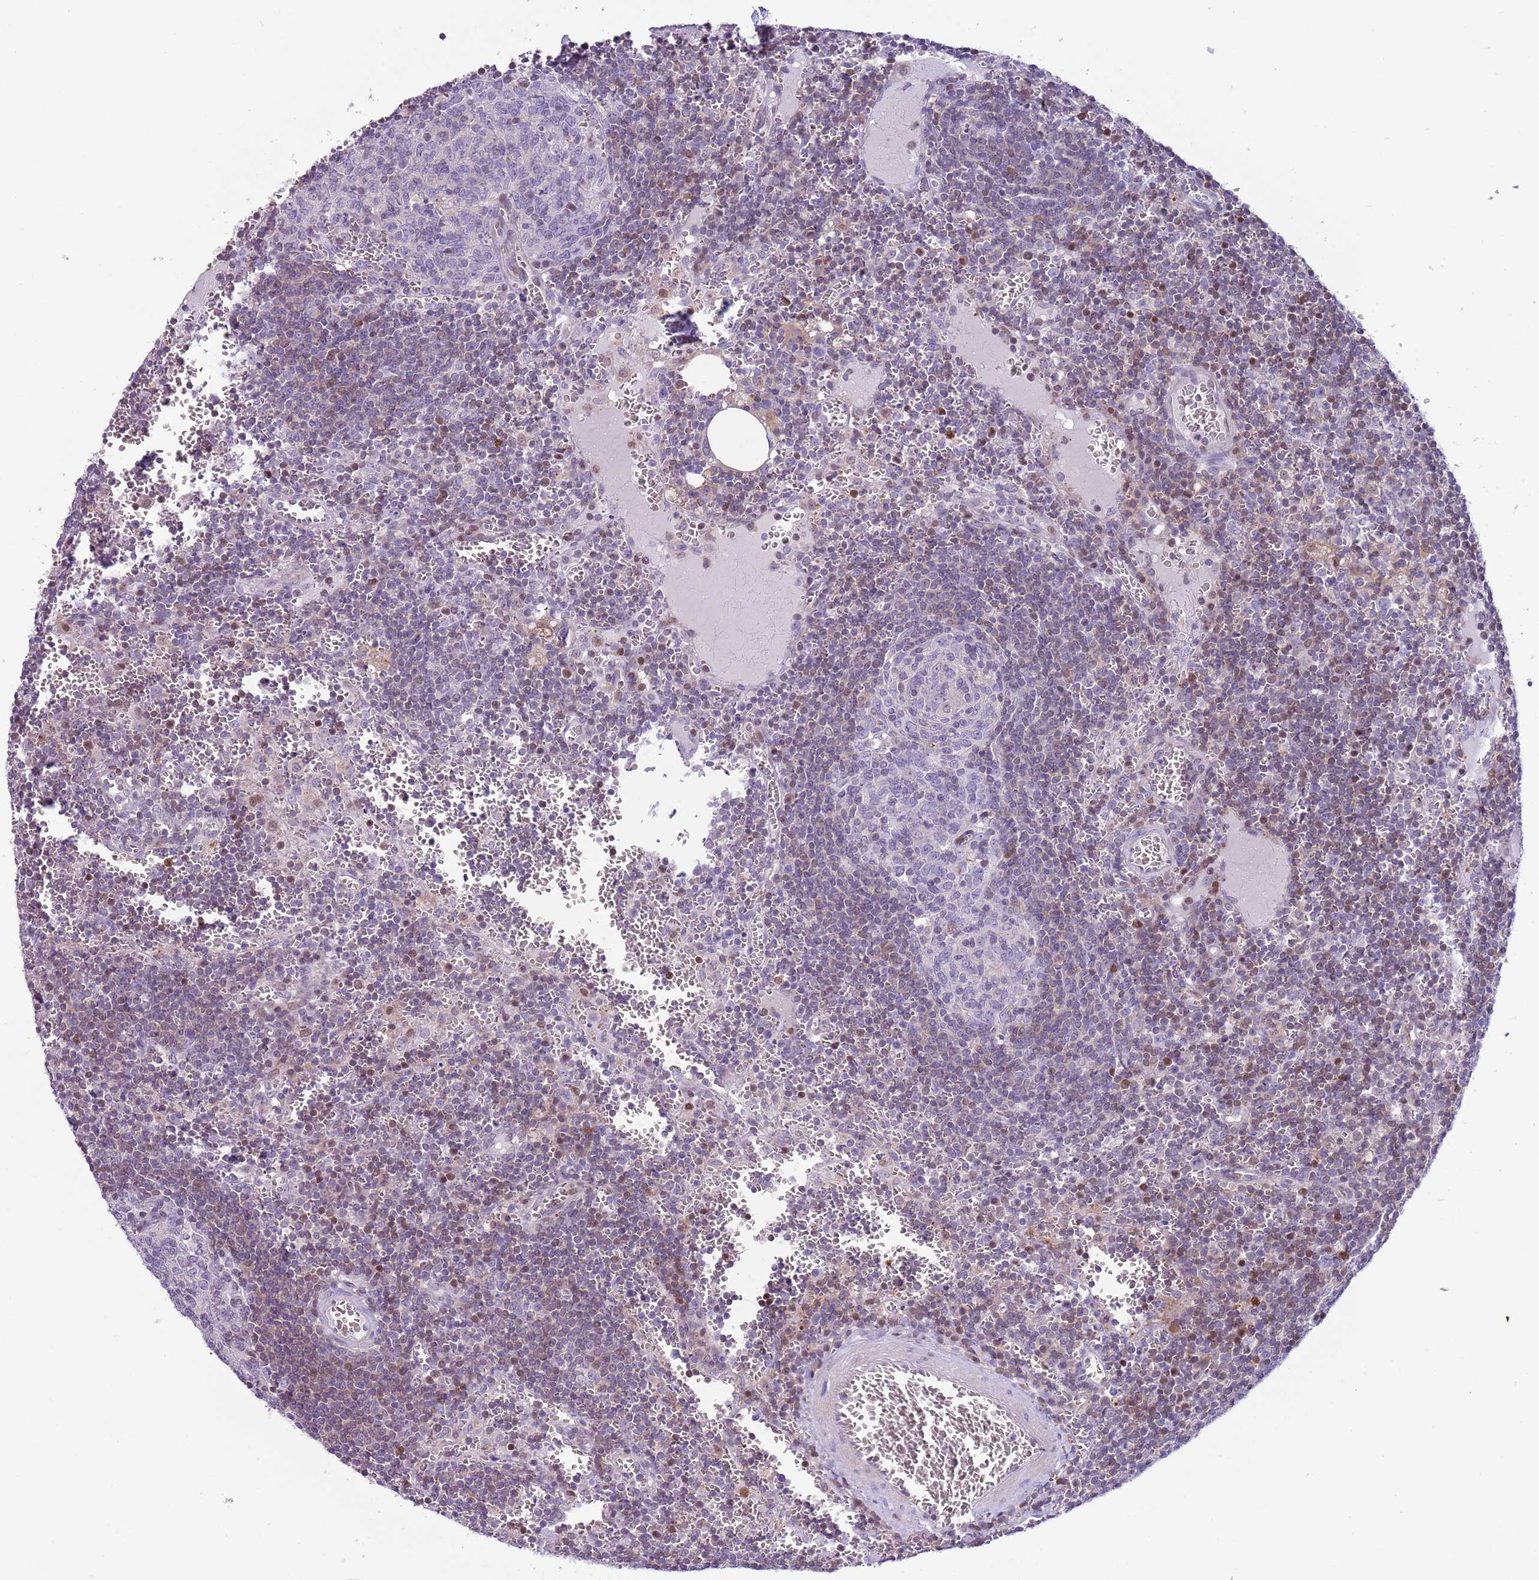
{"staining": {"intensity": "moderate", "quantity": "<25%", "location": "cytoplasmic/membranous"}, "tissue": "lymph node", "cell_type": "Germinal center cells", "image_type": "normal", "snomed": [{"axis": "morphology", "description": "Normal tissue, NOS"}, {"axis": "topography", "description": "Lymph node"}], "caption": "DAB (3,3'-diaminobenzidine) immunohistochemical staining of unremarkable human lymph node exhibits moderate cytoplasmic/membranous protein positivity in approximately <25% of germinal center cells.", "gene": "NBPF4", "patient": {"sex": "female", "age": 73}}